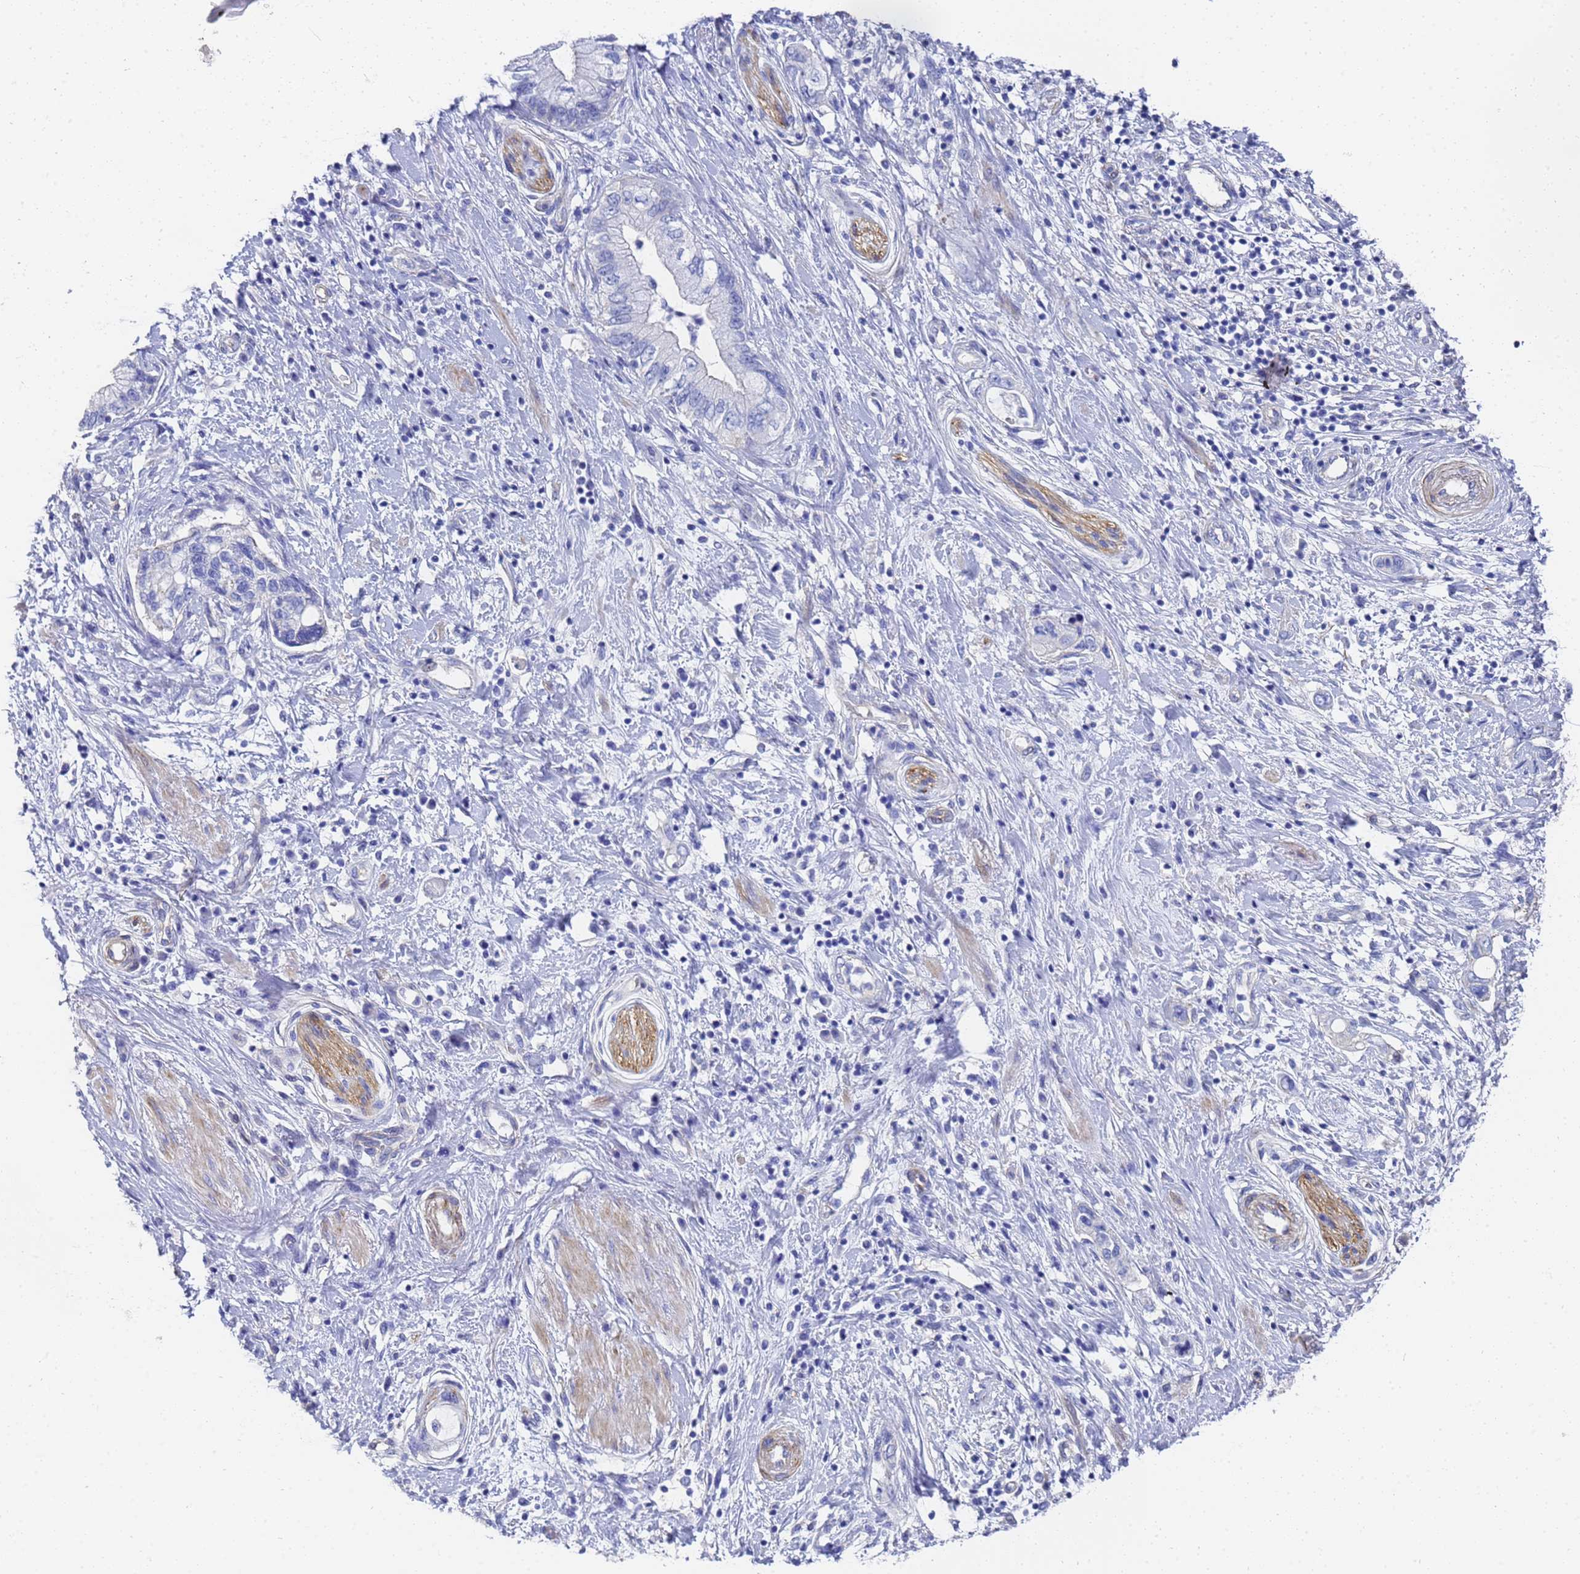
{"staining": {"intensity": "negative", "quantity": "none", "location": "none"}, "tissue": "pancreatic cancer", "cell_type": "Tumor cells", "image_type": "cancer", "snomed": [{"axis": "morphology", "description": "Adenocarcinoma, NOS"}, {"axis": "topography", "description": "Pancreas"}], "caption": "The micrograph exhibits no staining of tumor cells in pancreatic adenocarcinoma.", "gene": "TUBB1", "patient": {"sex": "female", "age": 73}}